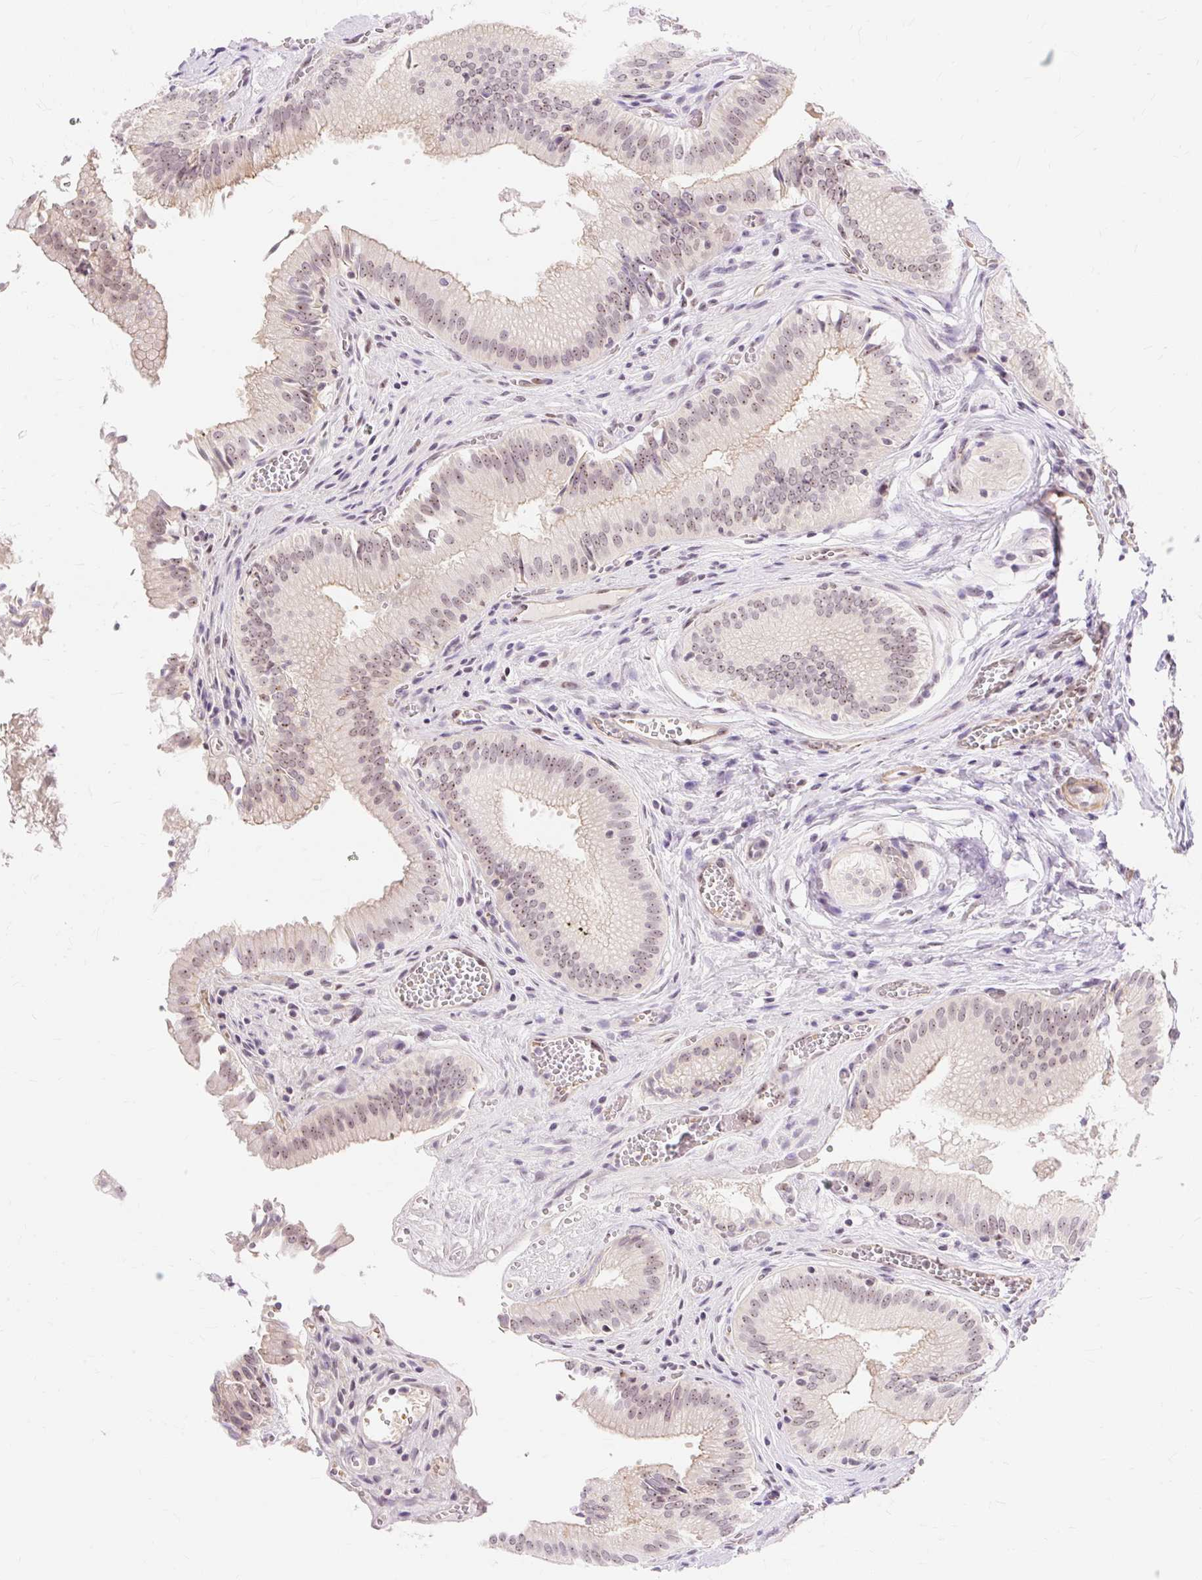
{"staining": {"intensity": "moderate", "quantity": ">75%", "location": "nuclear"}, "tissue": "gallbladder", "cell_type": "Glandular cells", "image_type": "normal", "snomed": [{"axis": "morphology", "description": "Normal tissue, NOS"}, {"axis": "topography", "description": "Gallbladder"}, {"axis": "topography", "description": "Peripheral nerve tissue"}], "caption": "Immunohistochemistry staining of unremarkable gallbladder, which shows medium levels of moderate nuclear staining in about >75% of glandular cells indicating moderate nuclear protein staining. The staining was performed using DAB (brown) for protein detection and nuclei were counterstained in hematoxylin (blue).", "gene": "OBP2A", "patient": {"sex": "male", "age": 17}}